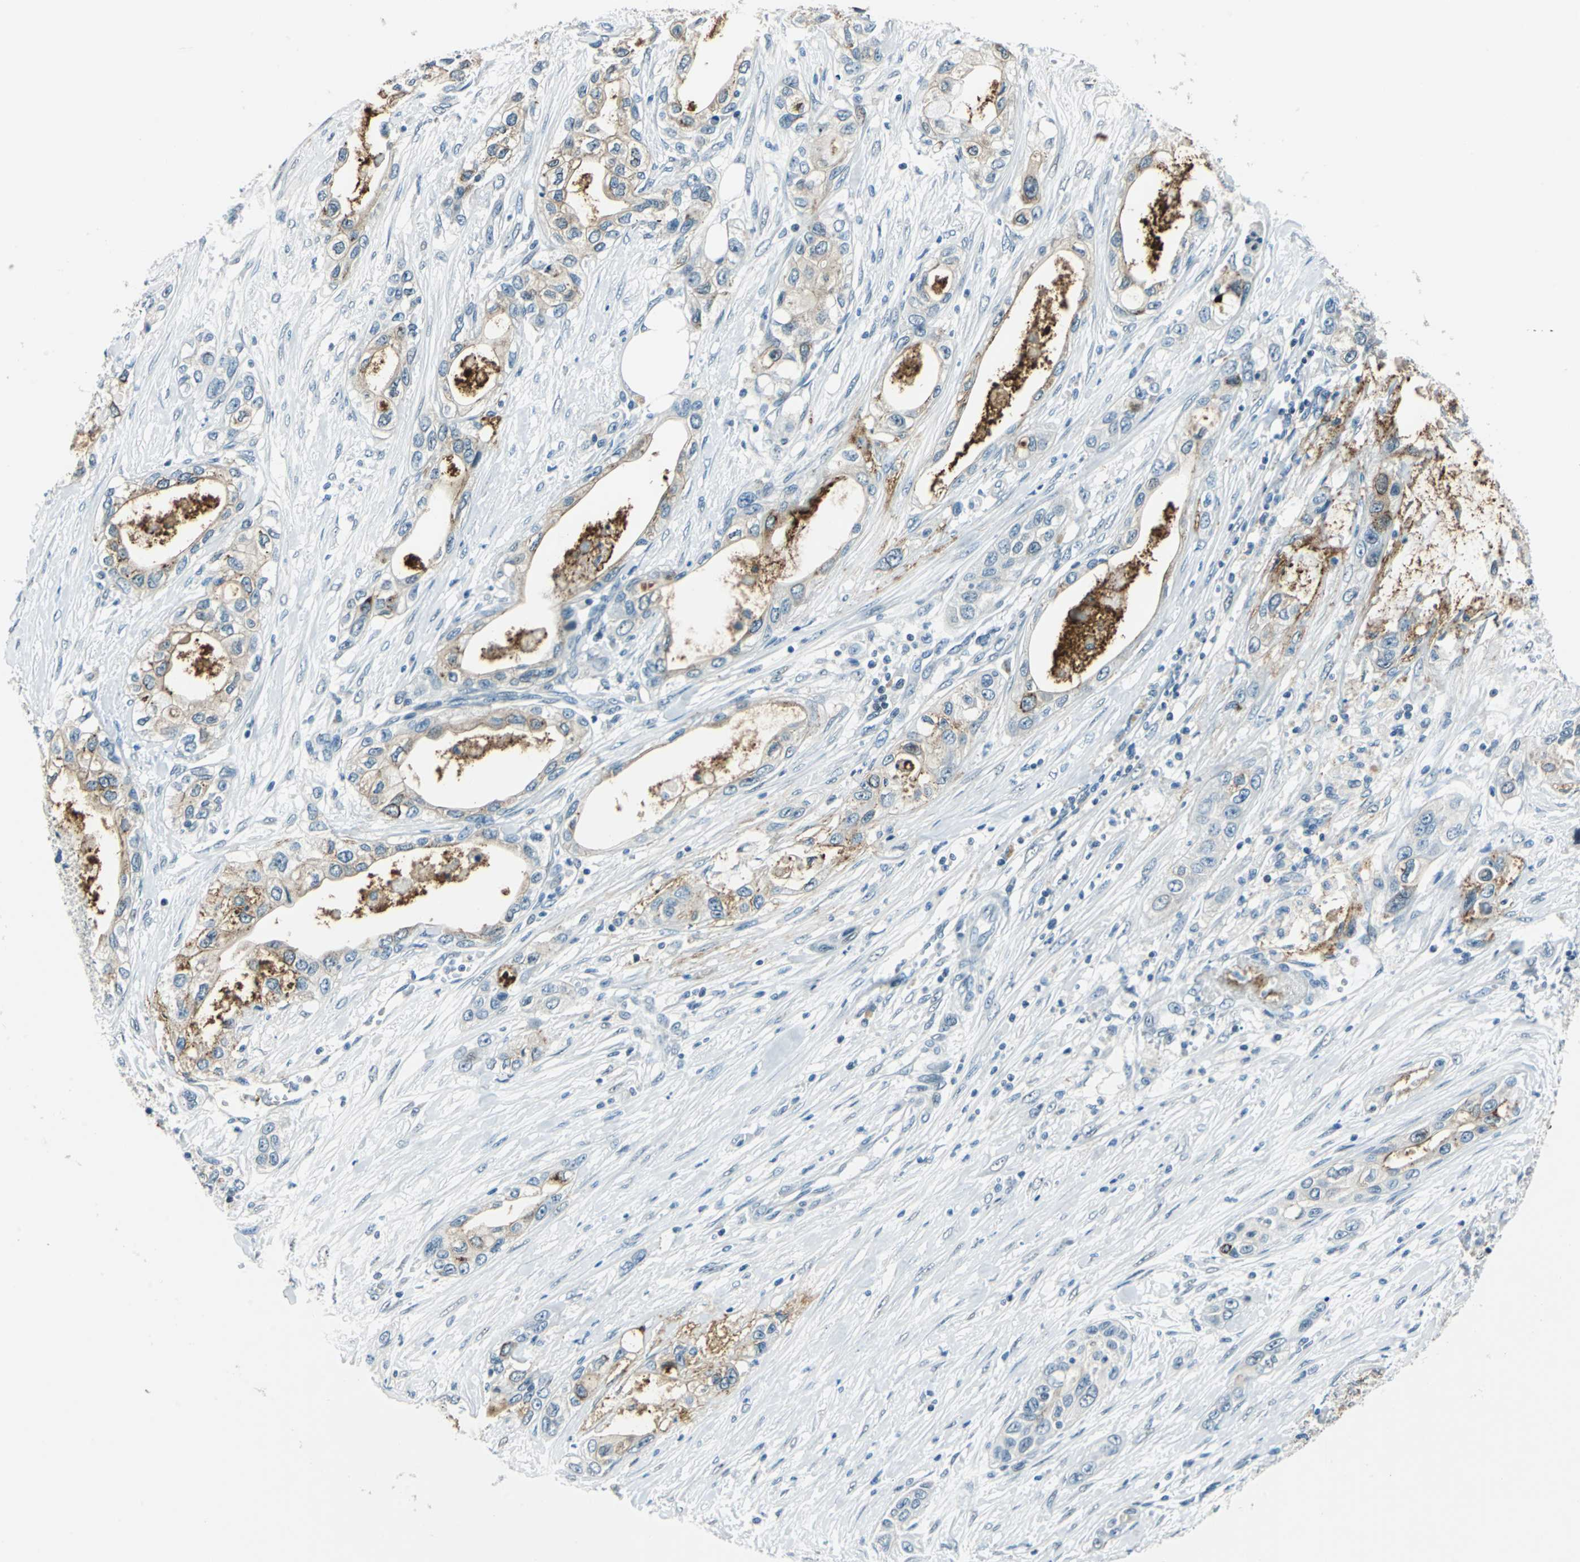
{"staining": {"intensity": "moderate", "quantity": "25%-75%", "location": "cytoplasmic/membranous"}, "tissue": "pancreatic cancer", "cell_type": "Tumor cells", "image_type": "cancer", "snomed": [{"axis": "morphology", "description": "Adenocarcinoma, NOS"}, {"axis": "topography", "description": "Pancreas"}], "caption": "Immunohistochemical staining of human adenocarcinoma (pancreatic) shows medium levels of moderate cytoplasmic/membranous protein positivity in about 25%-75% of tumor cells.", "gene": "HCFC2", "patient": {"sex": "female", "age": 70}}